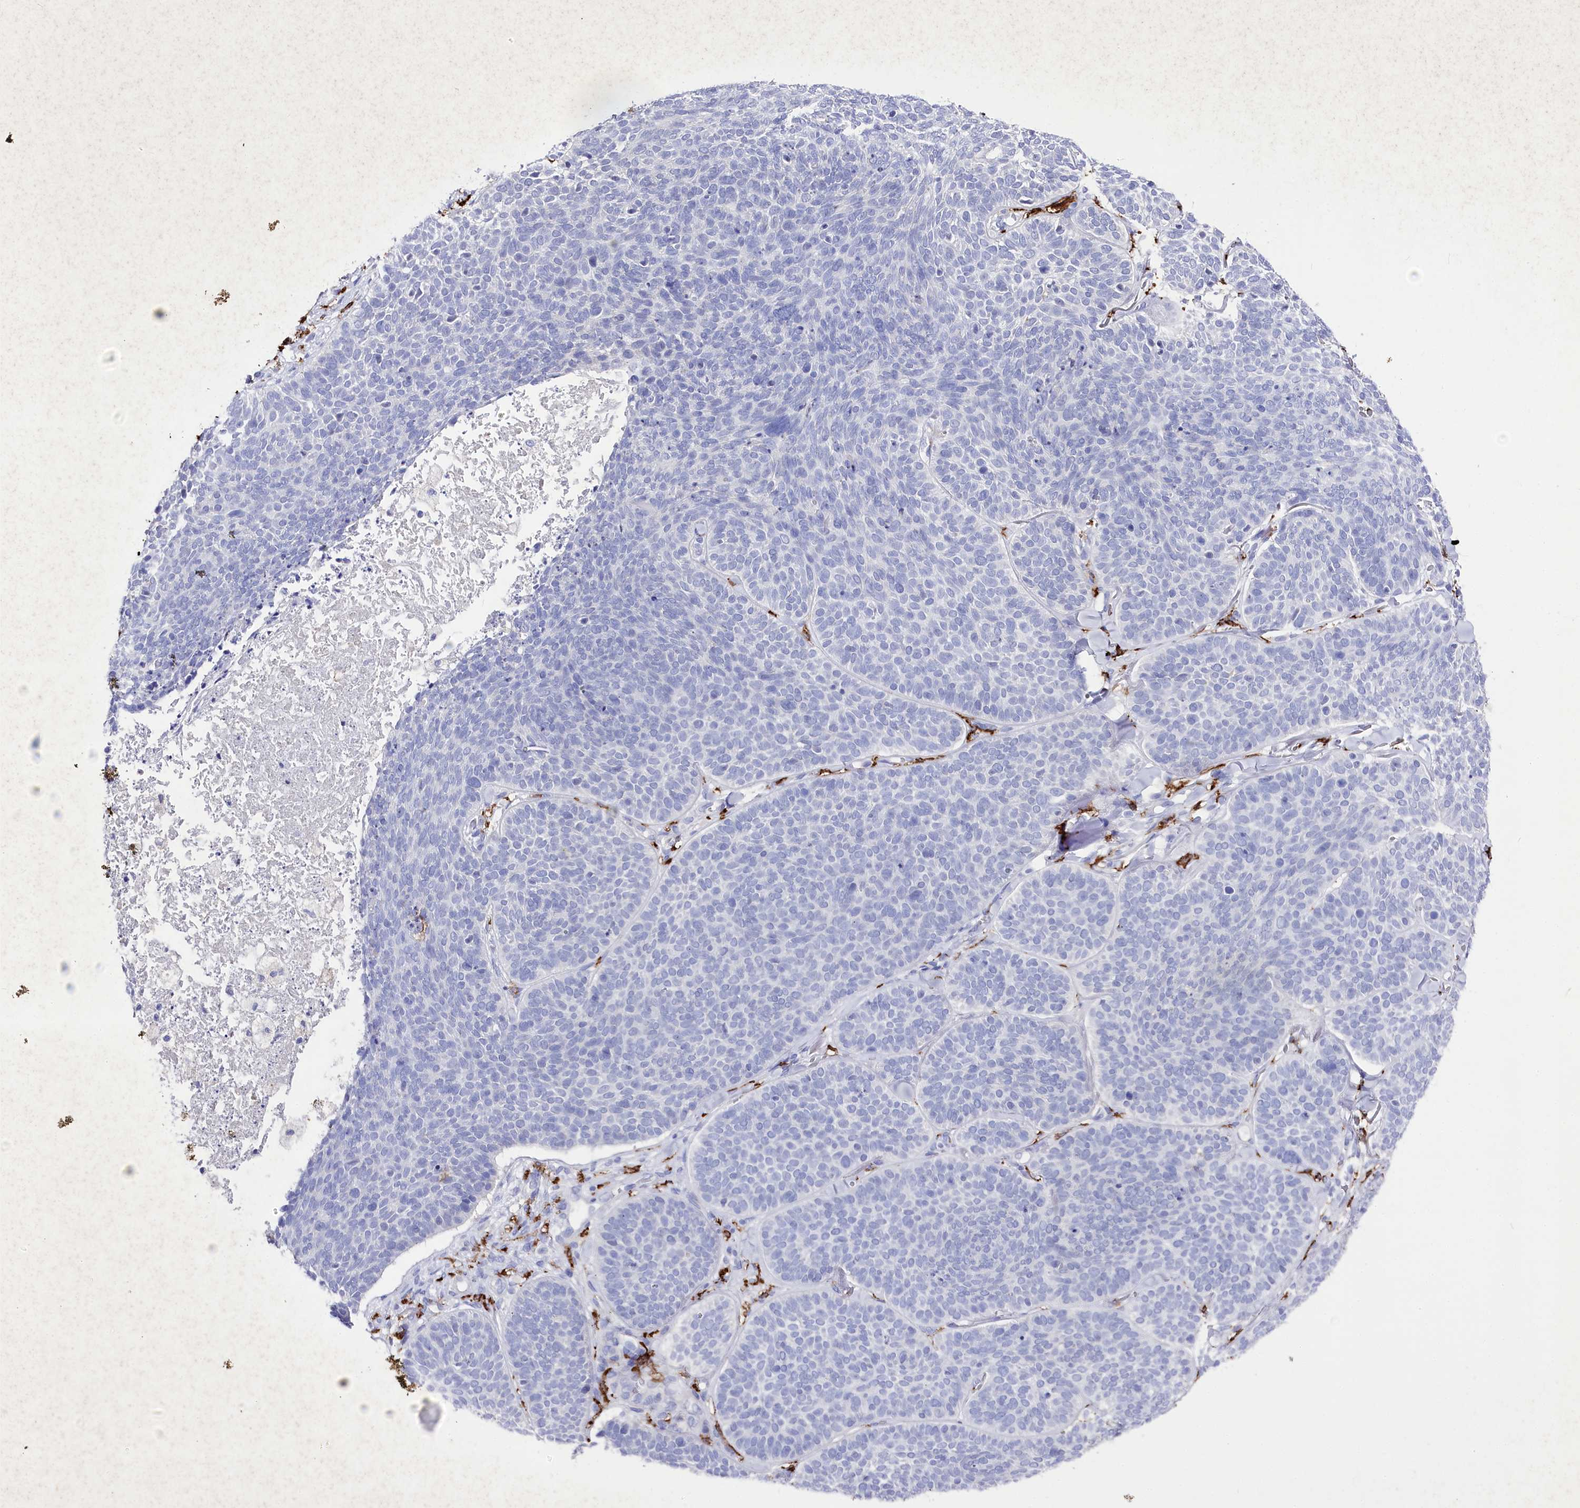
{"staining": {"intensity": "negative", "quantity": "none", "location": "none"}, "tissue": "skin cancer", "cell_type": "Tumor cells", "image_type": "cancer", "snomed": [{"axis": "morphology", "description": "Basal cell carcinoma"}, {"axis": "topography", "description": "Skin"}], "caption": "There is no significant expression in tumor cells of skin cancer.", "gene": "CLEC4M", "patient": {"sex": "male", "age": 85}}